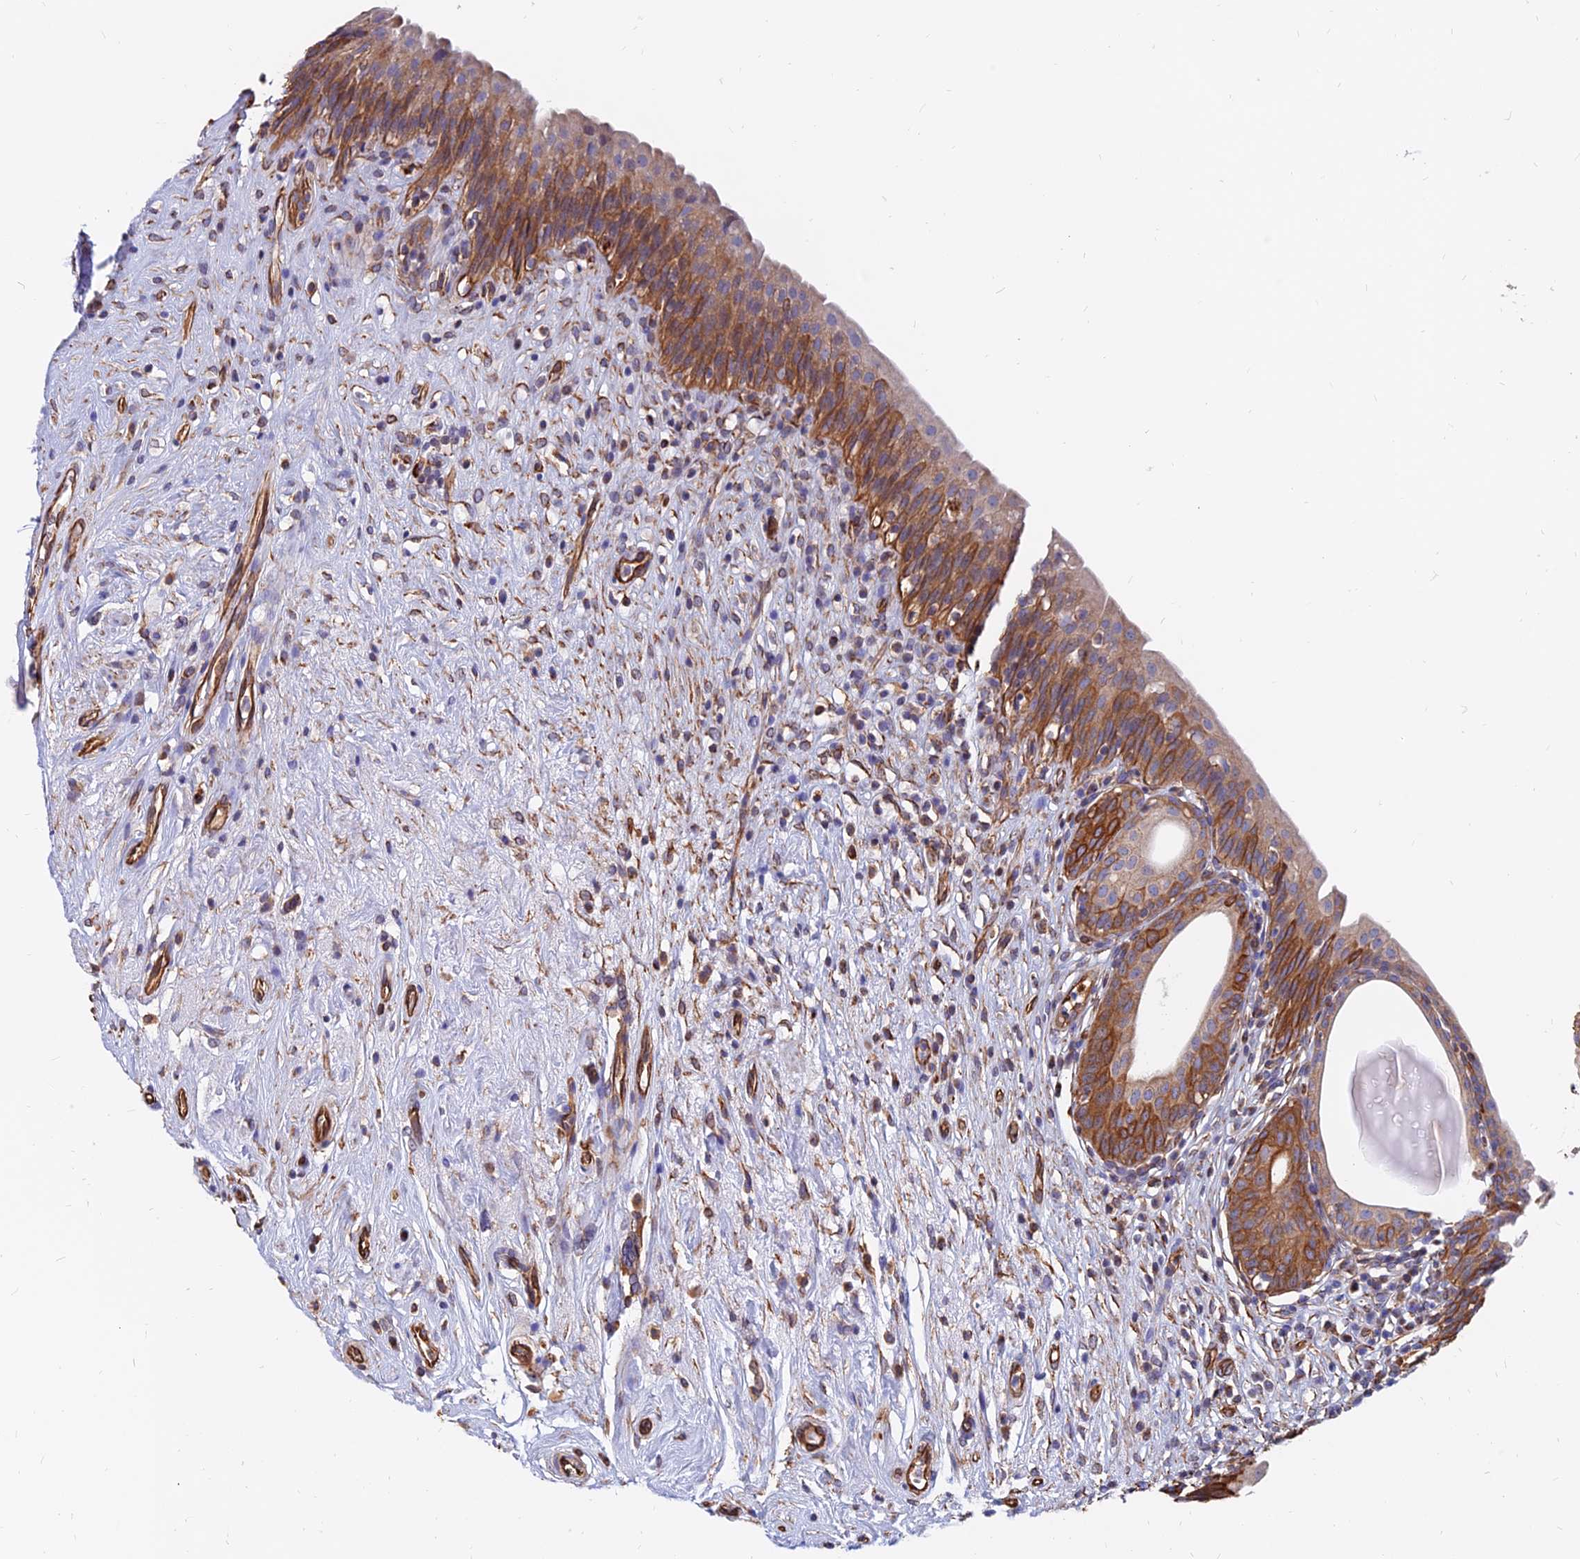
{"staining": {"intensity": "strong", "quantity": "25%-75%", "location": "cytoplasmic/membranous"}, "tissue": "urinary bladder", "cell_type": "Urothelial cells", "image_type": "normal", "snomed": [{"axis": "morphology", "description": "Normal tissue, NOS"}, {"axis": "topography", "description": "Urinary bladder"}], "caption": "DAB (3,3'-diaminobenzidine) immunohistochemical staining of normal human urinary bladder demonstrates strong cytoplasmic/membranous protein positivity in approximately 25%-75% of urothelial cells.", "gene": "CDK18", "patient": {"sex": "male", "age": 83}}